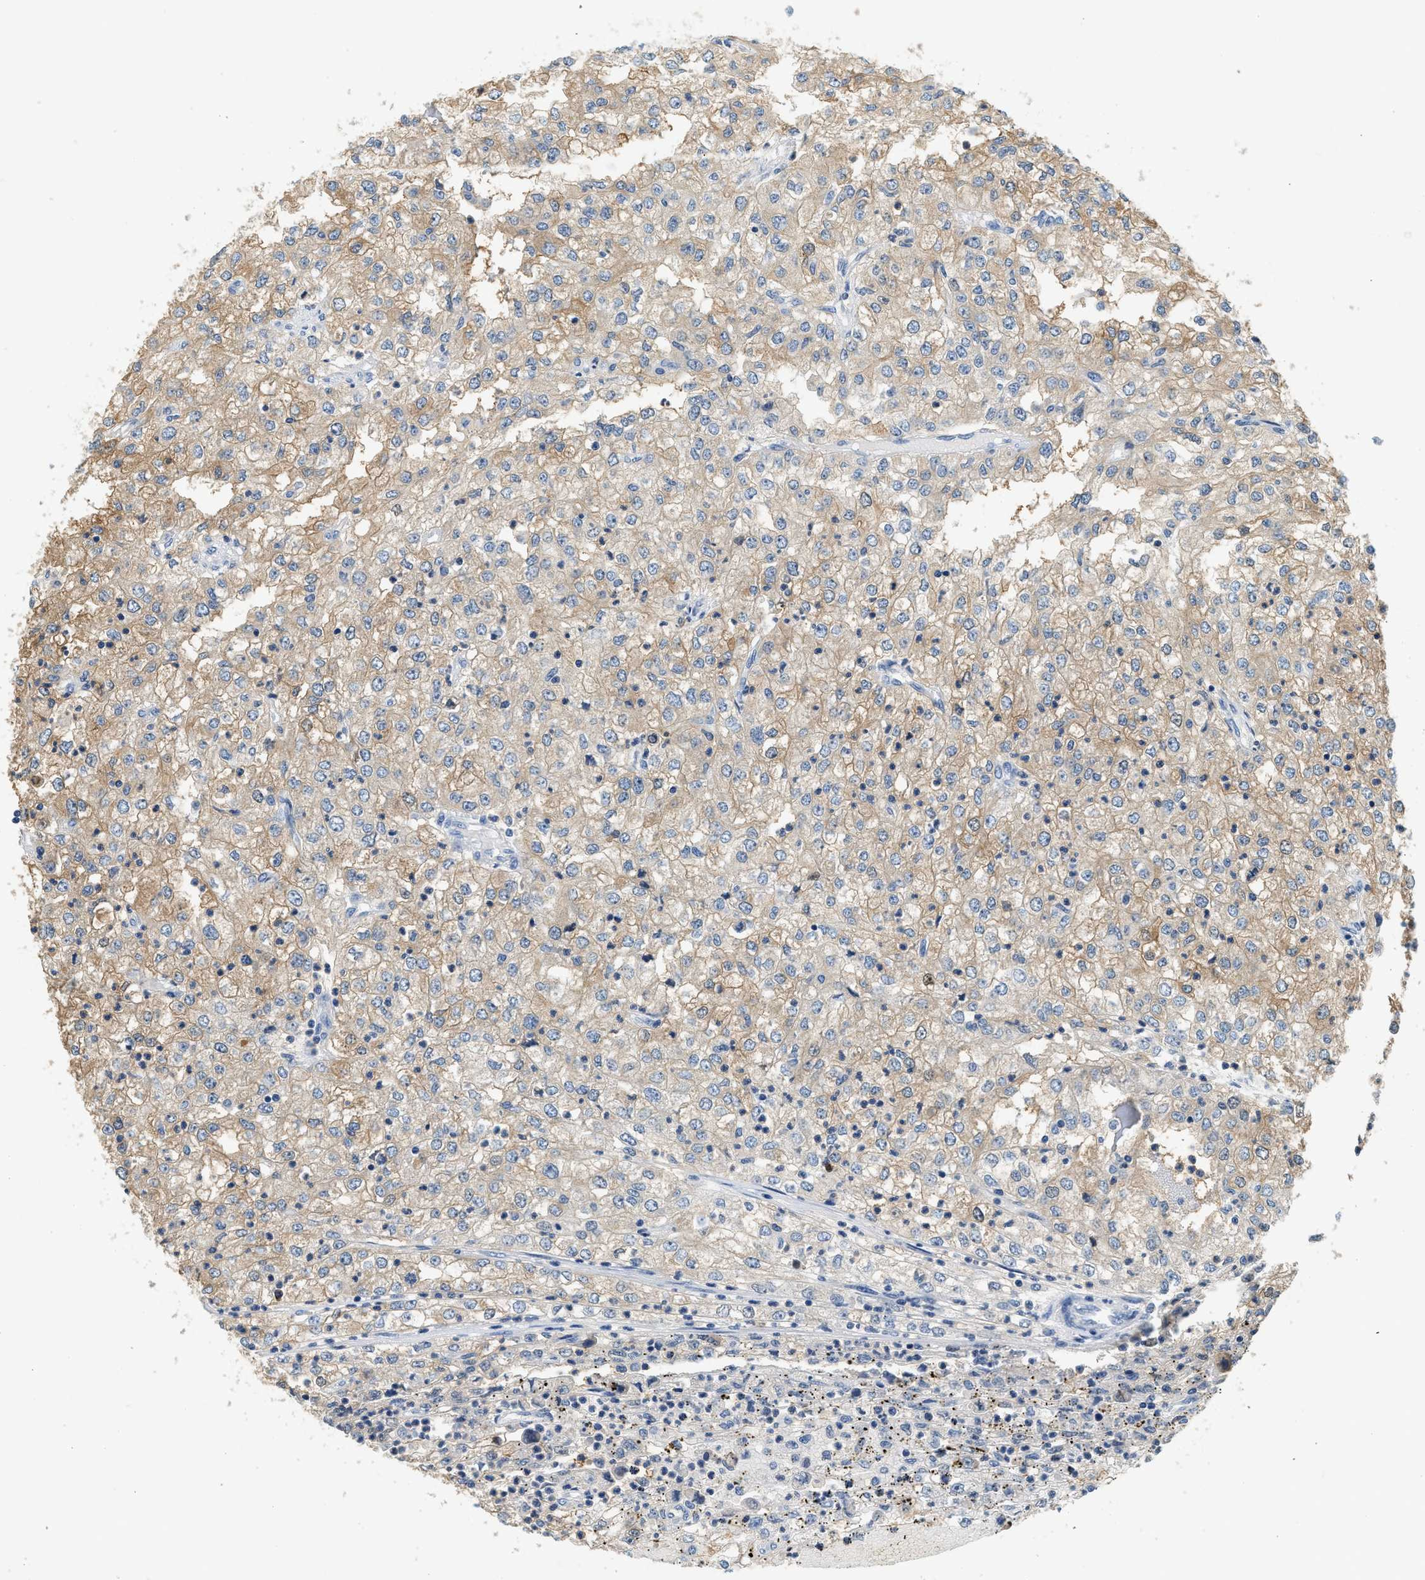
{"staining": {"intensity": "weak", "quantity": ">75%", "location": "cytoplasmic/membranous"}, "tissue": "renal cancer", "cell_type": "Tumor cells", "image_type": "cancer", "snomed": [{"axis": "morphology", "description": "Adenocarcinoma, NOS"}, {"axis": "topography", "description": "Kidney"}], "caption": "Renal cancer stained with DAB (3,3'-diaminobenzidine) immunohistochemistry (IHC) exhibits low levels of weak cytoplasmic/membranous expression in approximately >75% of tumor cells.", "gene": "SLC35E1", "patient": {"sex": "female", "age": 54}}